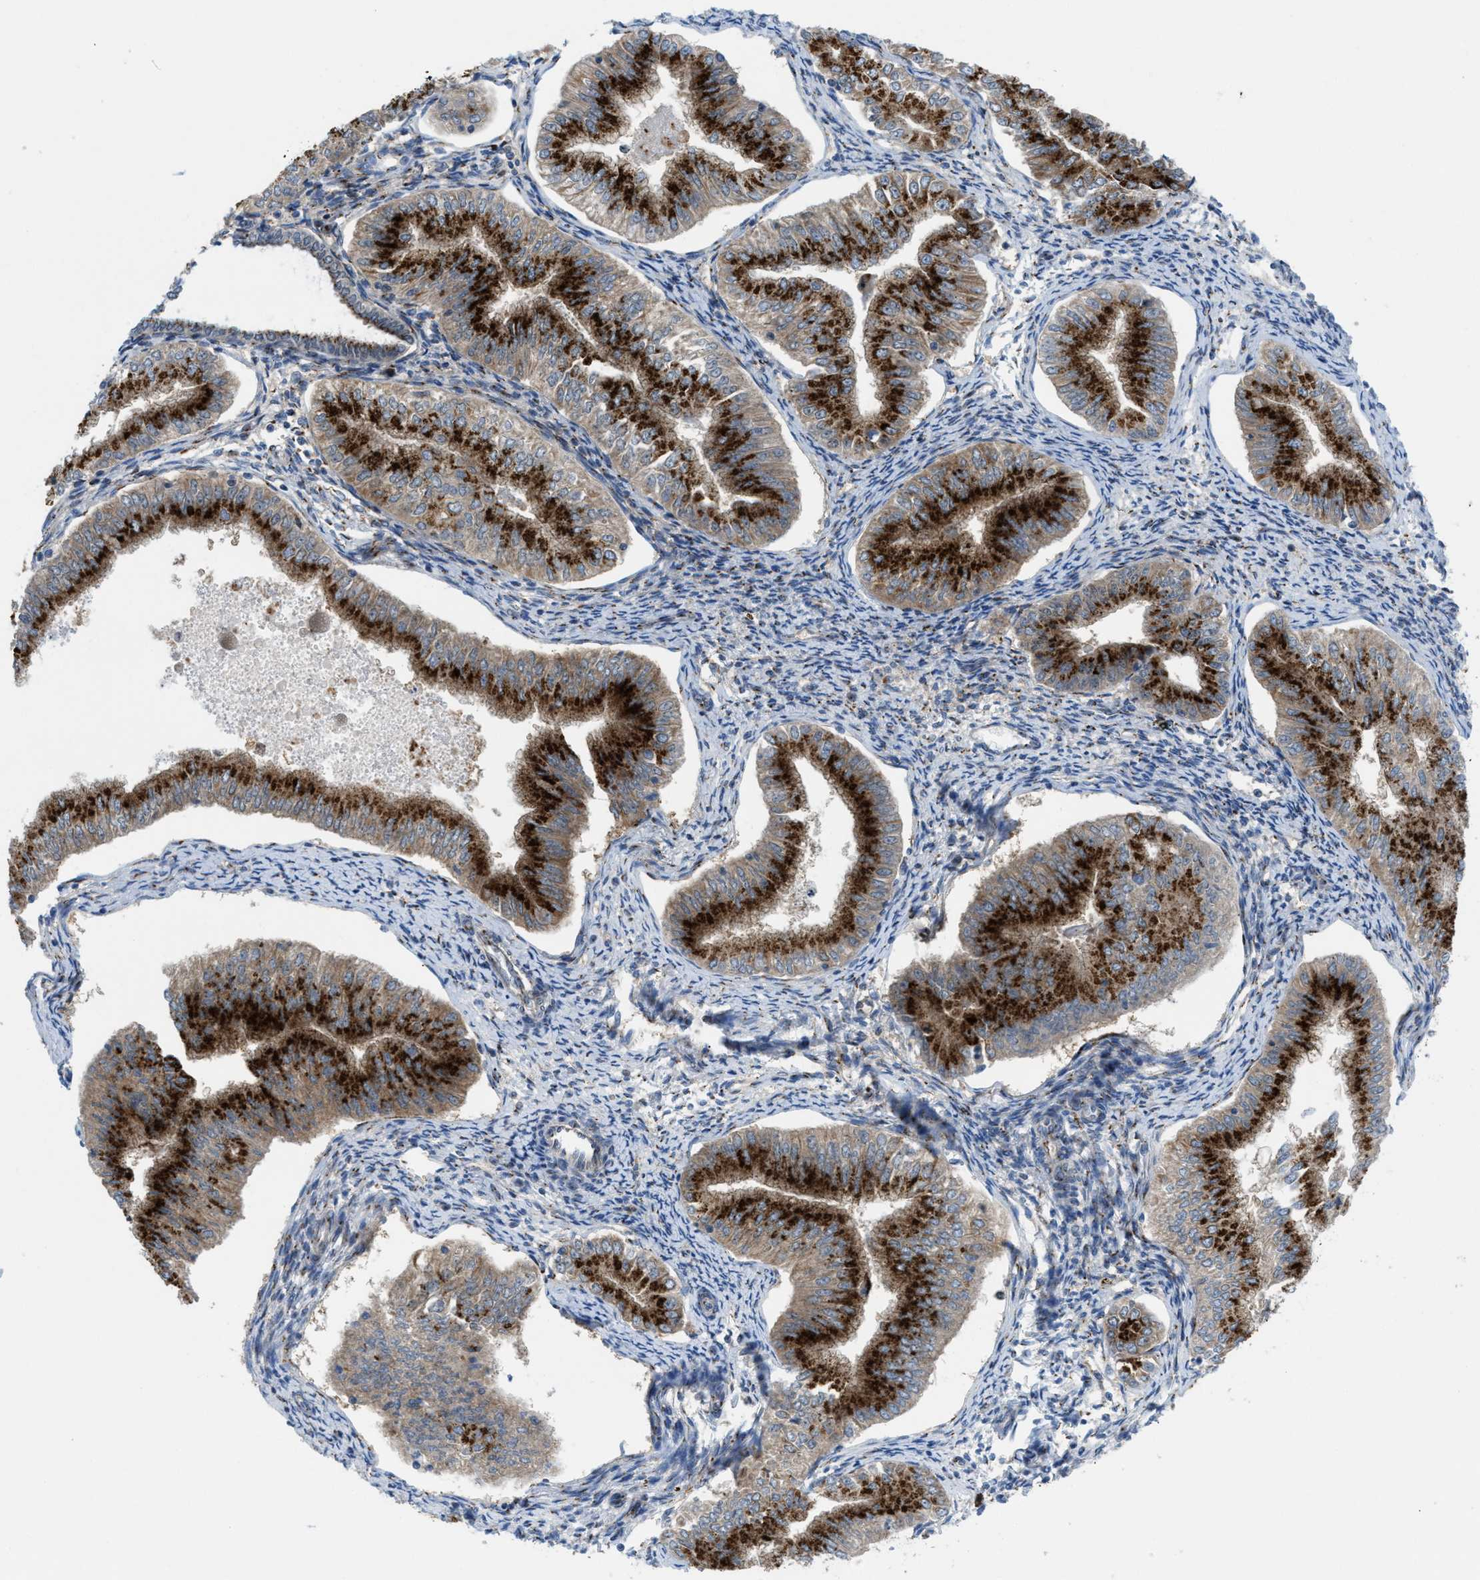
{"staining": {"intensity": "strong", "quantity": ">75%", "location": "cytoplasmic/membranous"}, "tissue": "endometrial cancer", "cell_type": "Tumor cells", "image_type": "cancer", "snomed": [{"axis": "morphology", "description": "Normal tissue, NOS"}, {"axis": "morphology", "description": "Adenocarcinoma, NOS"}, {"axis": "topography", "description": "Endometrium"}], "caption": "Tumor cells show strong cytoplasmic/membranous positivity in about >75% of cells in endometrial cancer (adenocarcinoma).", "gene": "SLC38A10", "patient": {"sex": "female", "age": 53}}